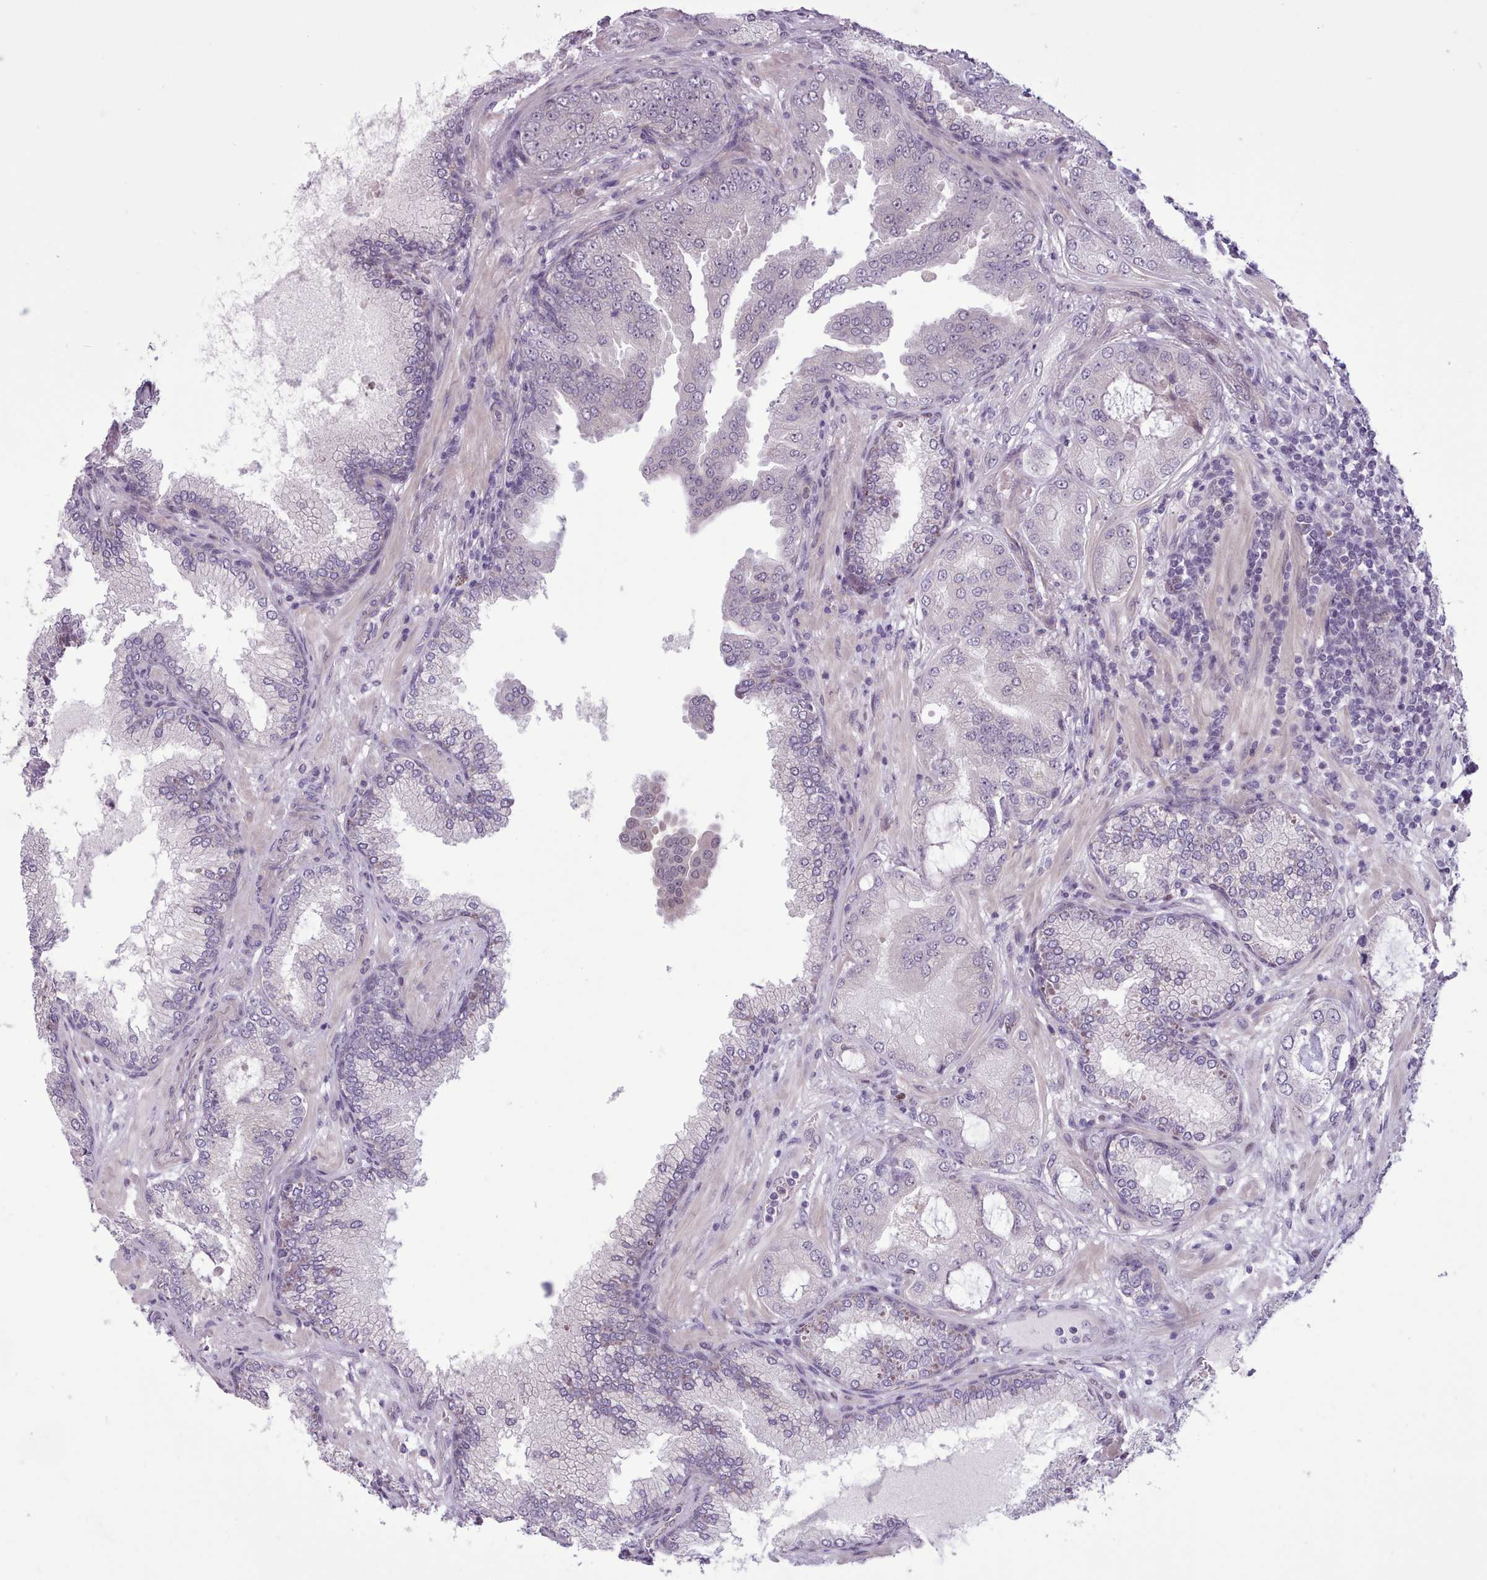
{"staining": {"intensity": "negative", "quantity": "none", "location": "none"}, "tissue": "prostate cancer", "cell_type": "Tumor cells", "image_type": "cancer", "snomed": [{"axis": "morphology", "description": "Adenocarcinoma, High grade"}, {"axis": "topography", "description": "Prostate"}], "caption": "A high-resolution image shows immunohistochemistry staining of high-grade adenocarcinoma (prostate), which displays no significant staining in tumor cells.", "gene": "SLURP1", "patient": {"sex": "male", "age": 68}}